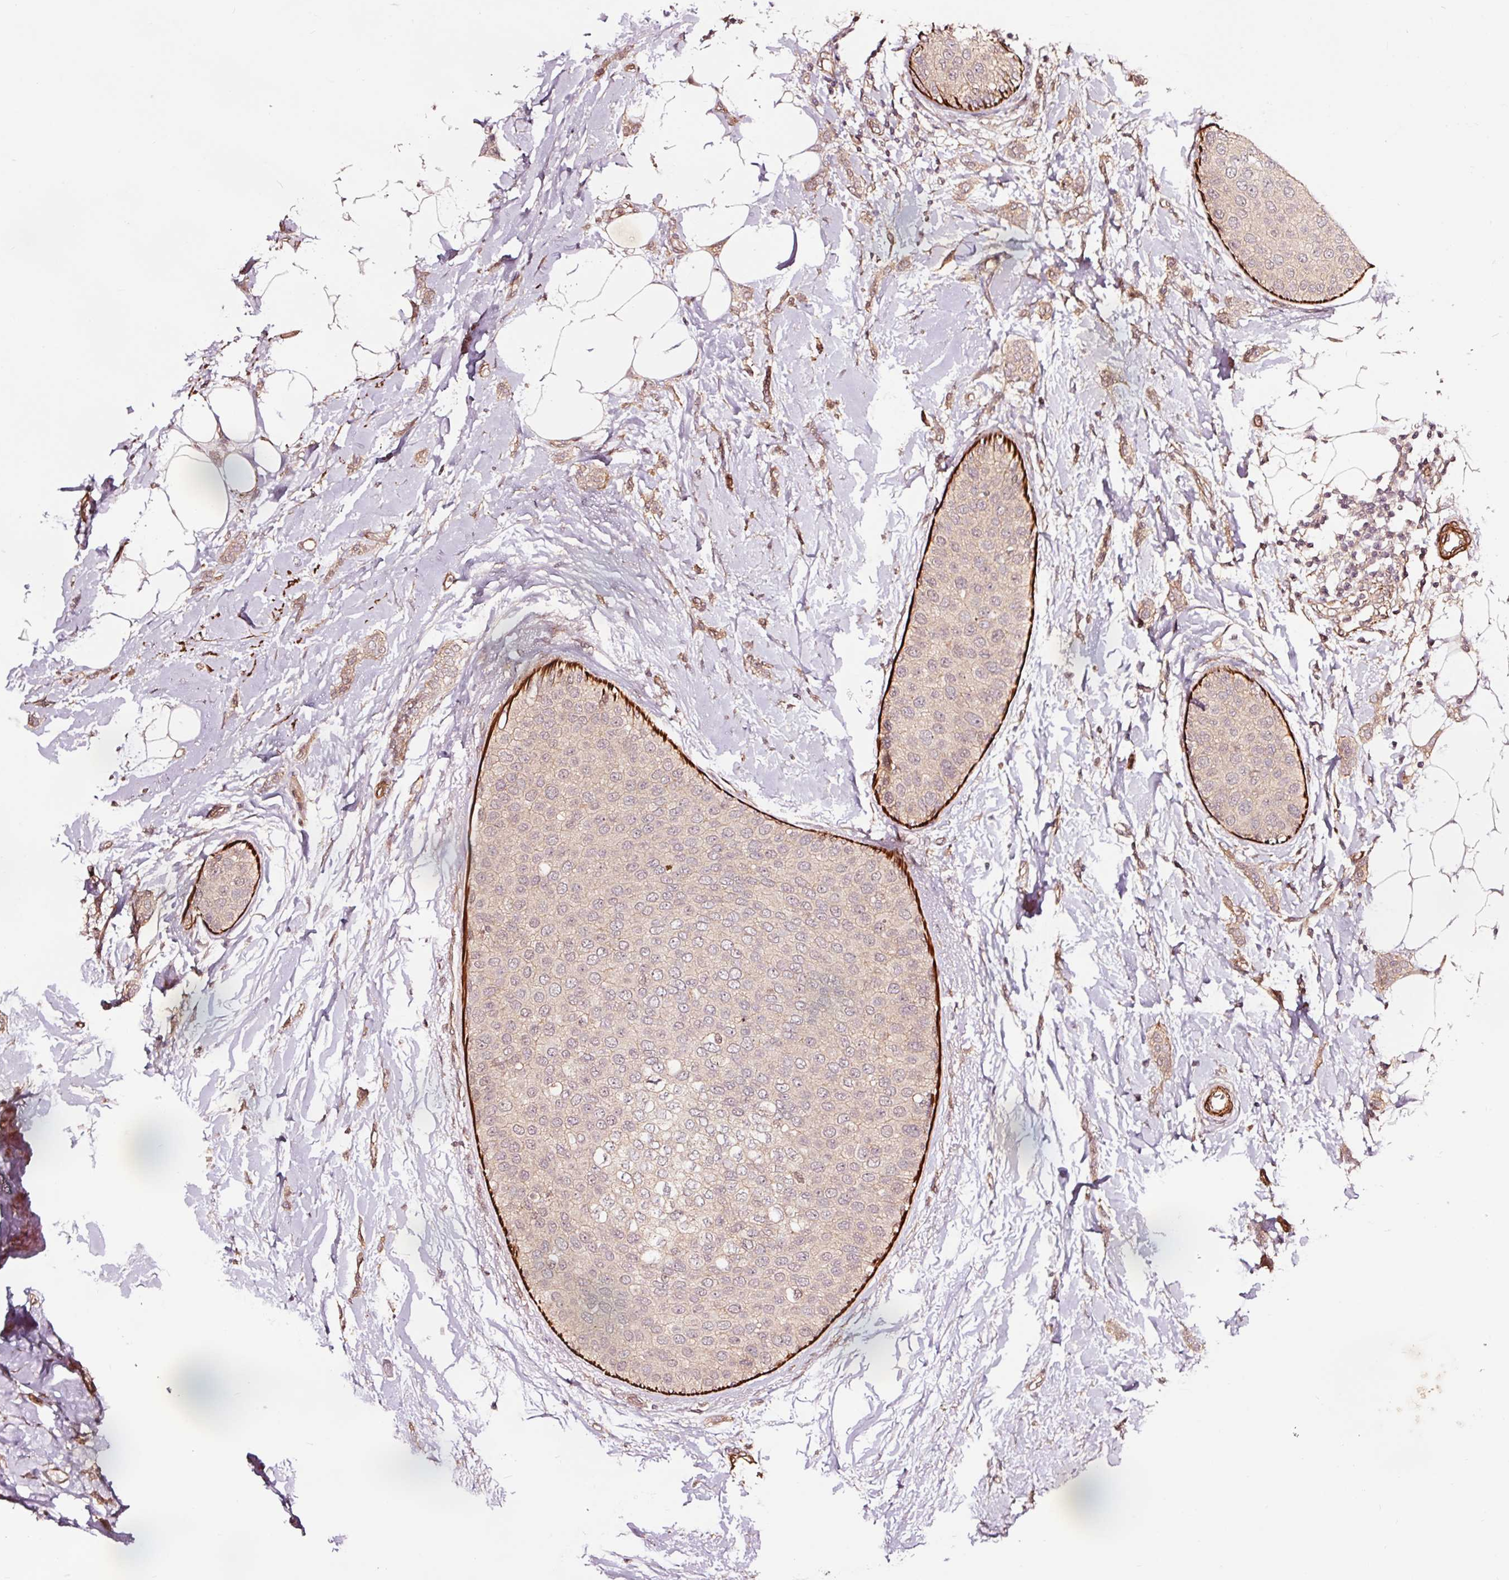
{"staining": {"intensity": "weak", "quantity": "25%-75%", "location": "cytoplasmic/membranous"}, "tissue": "breast cancer", "cell_type": "Tumor cells", "image_type": "cancer", "snomed": [{"axis": "morphology", "description": "Duct carcinoma"}, {"axis": "topography", "description": "Breast"}], "caption": "Tumor cells reveal weak cytoplasmic/membranous staining in about 25%-75% of cells in breast intraductal carcinoma. The staining was performed using DAB, with brown indicating positive protein expression. Nuclei are stained blue with hematoxylin.", "gene": "TPM1", "patient": {"sex": "female", "age": 72}}